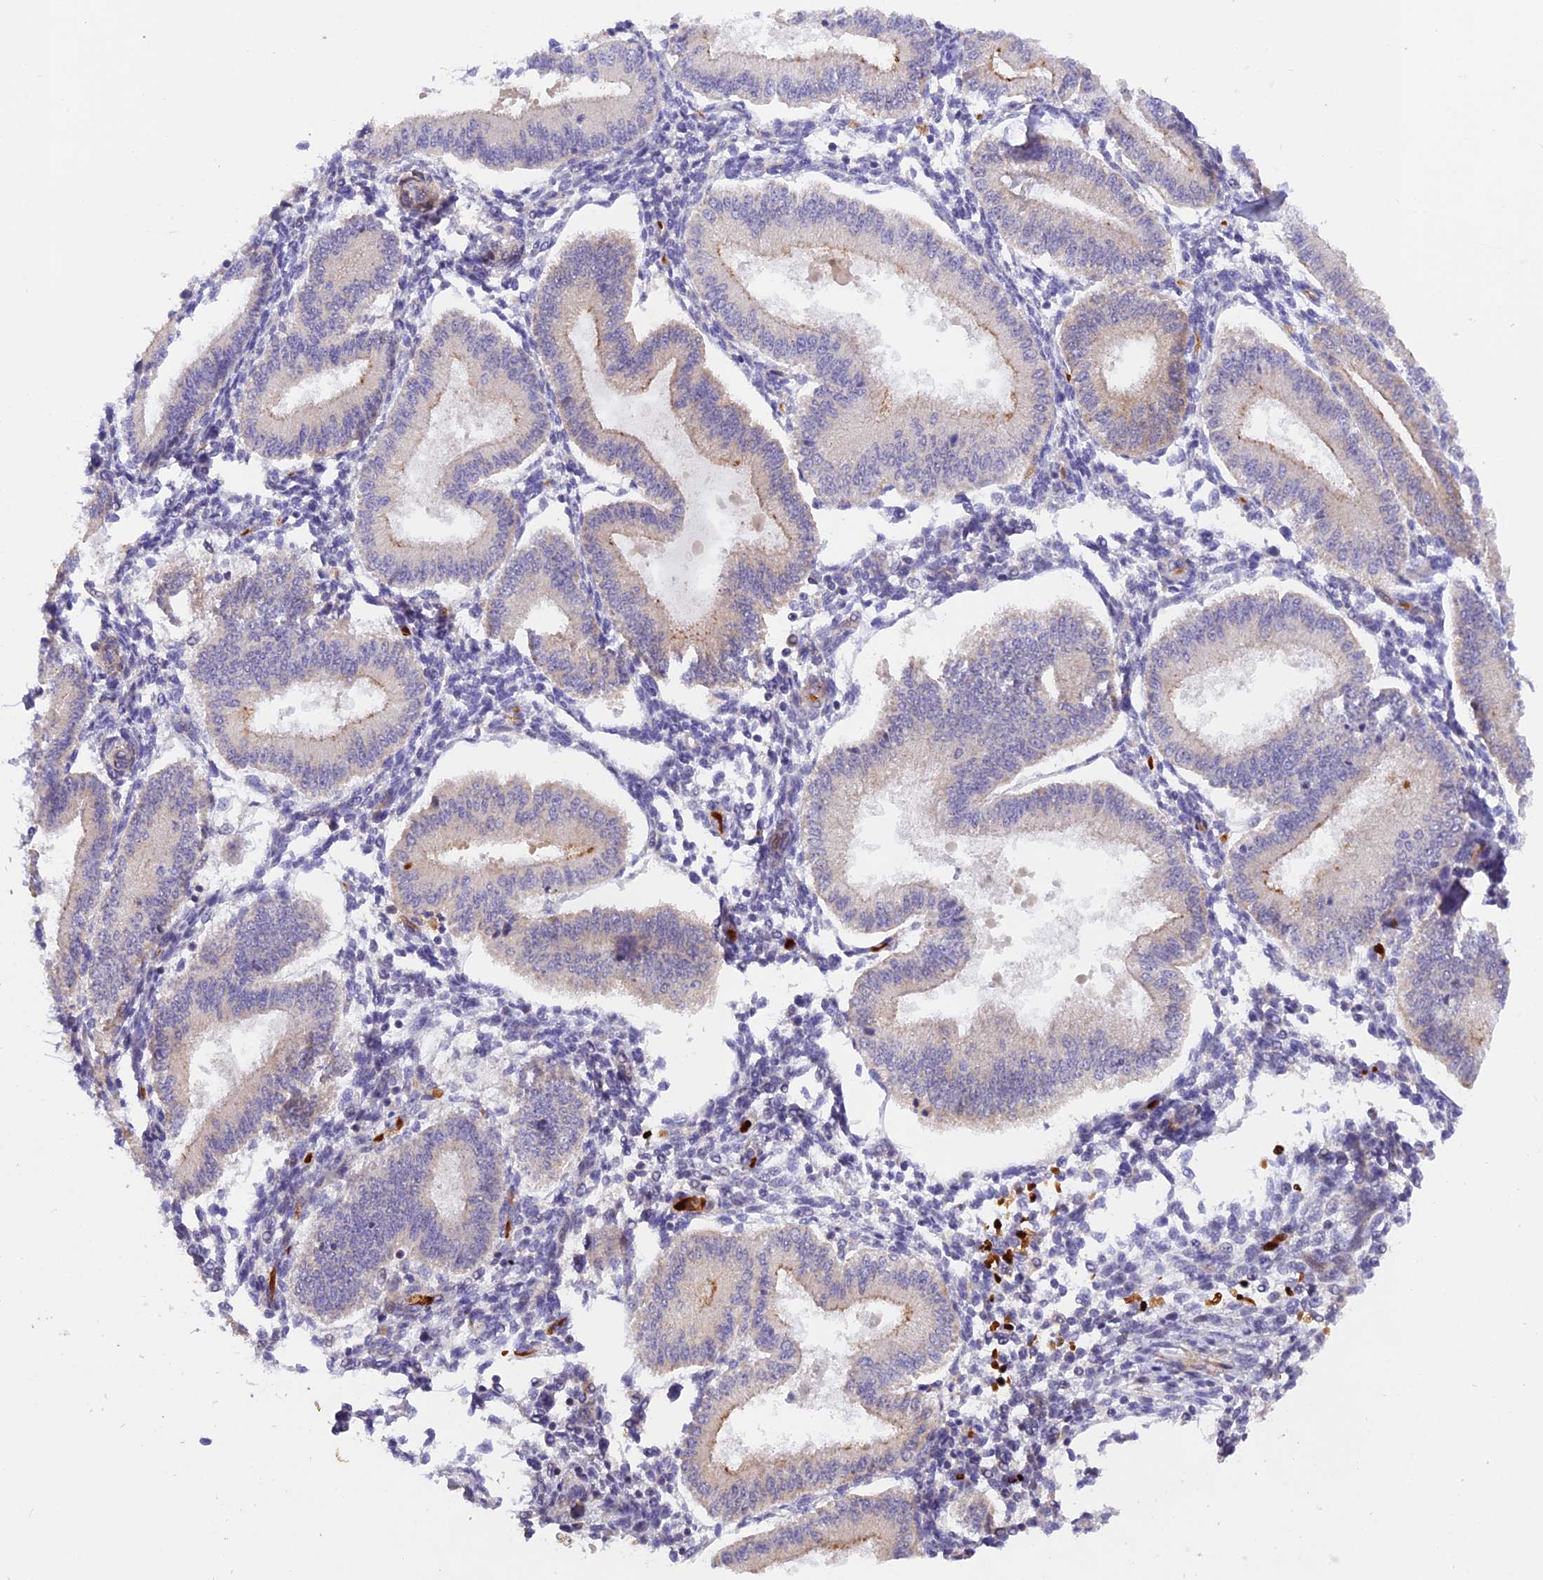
{"staining": {"intensity": "moderate", "quantity": "<25%", "location": "cytoplasmic/membranous"}, "tissue": "endometrium", "cell_type": "Cells in endometrial stroma", "image_type": "normal", "snomed": [{"axis": "morphology", "description": "Normal tissue, NOS"}, {"axis": "topography", "description": "Endometrium"}], "caption": "High-power microscopy captured an immunohistochemistry photomicrograph of normal endometrium, revealing moderate cytoplasmic/membranous expression in approximately <25% of cells in endometrial stroma. (DAB = brown stain, brightfield microscopy at high magnification).", "gene": "WDFY4", "patient": {"sex": "female", "age": 39}}